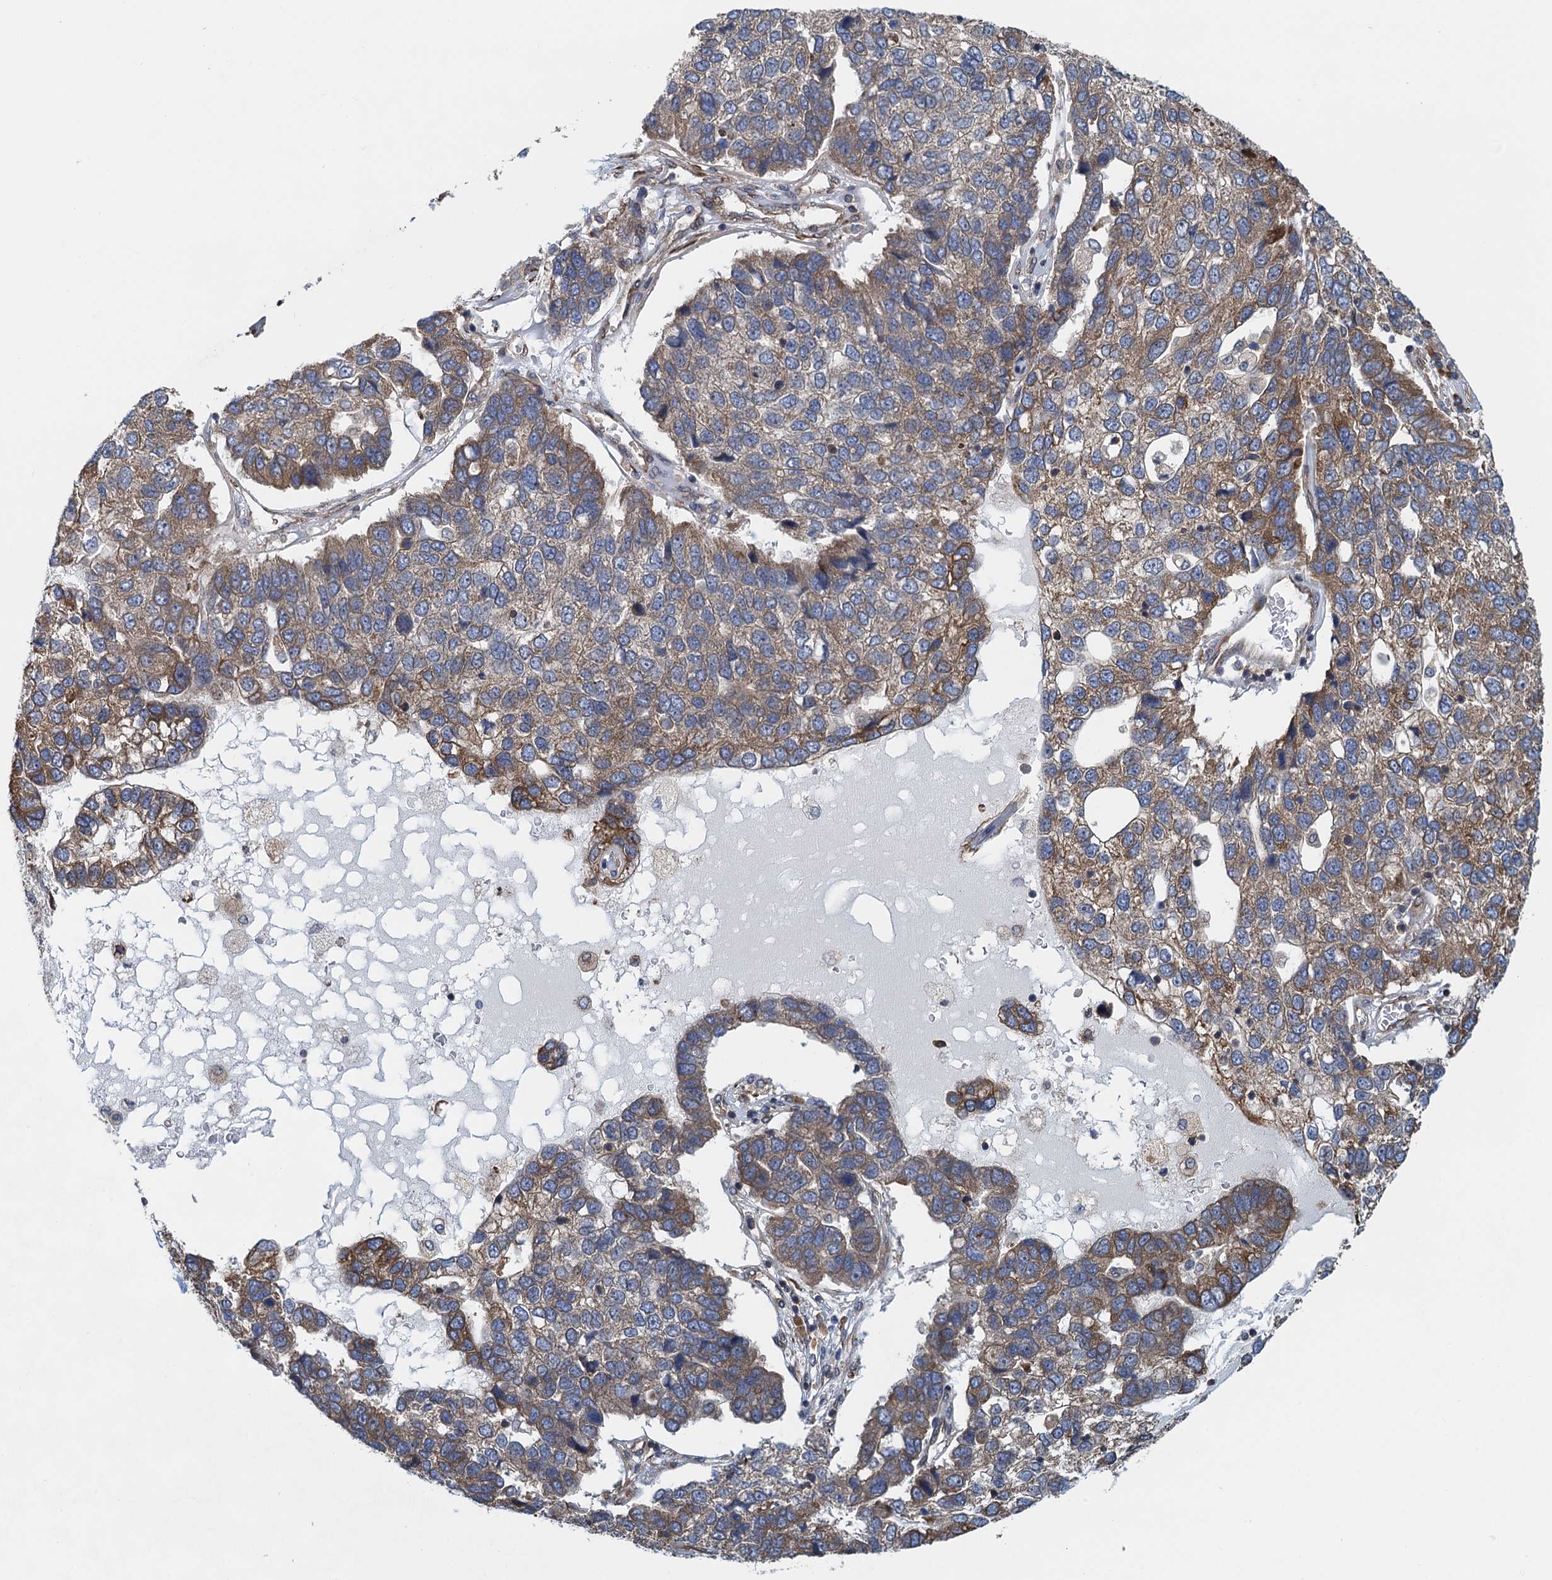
{"staining": {"intensity": "moderate", "quantity": "25%-75%", "location": "cytoplasmic/membranous"}, "tissue": "pancreatic cancer", "cell_type": "Tumor cells", "image_type": "cancer", "snomed": [{"axis": "morphology", "description": "Adenocarcinoma, NOS"}, {"axis": "topography", "description": "Pancreas"}], "caption": "Immunohistochemical staining of pancreatic cancer (adenocarcinoma) demonstrates moderate cytoplasmic/membranous protein staining in approximately 25%-75% of tumor cells.", "gene": "MDM1", "patient": {"sex": "female", "age": 61}}